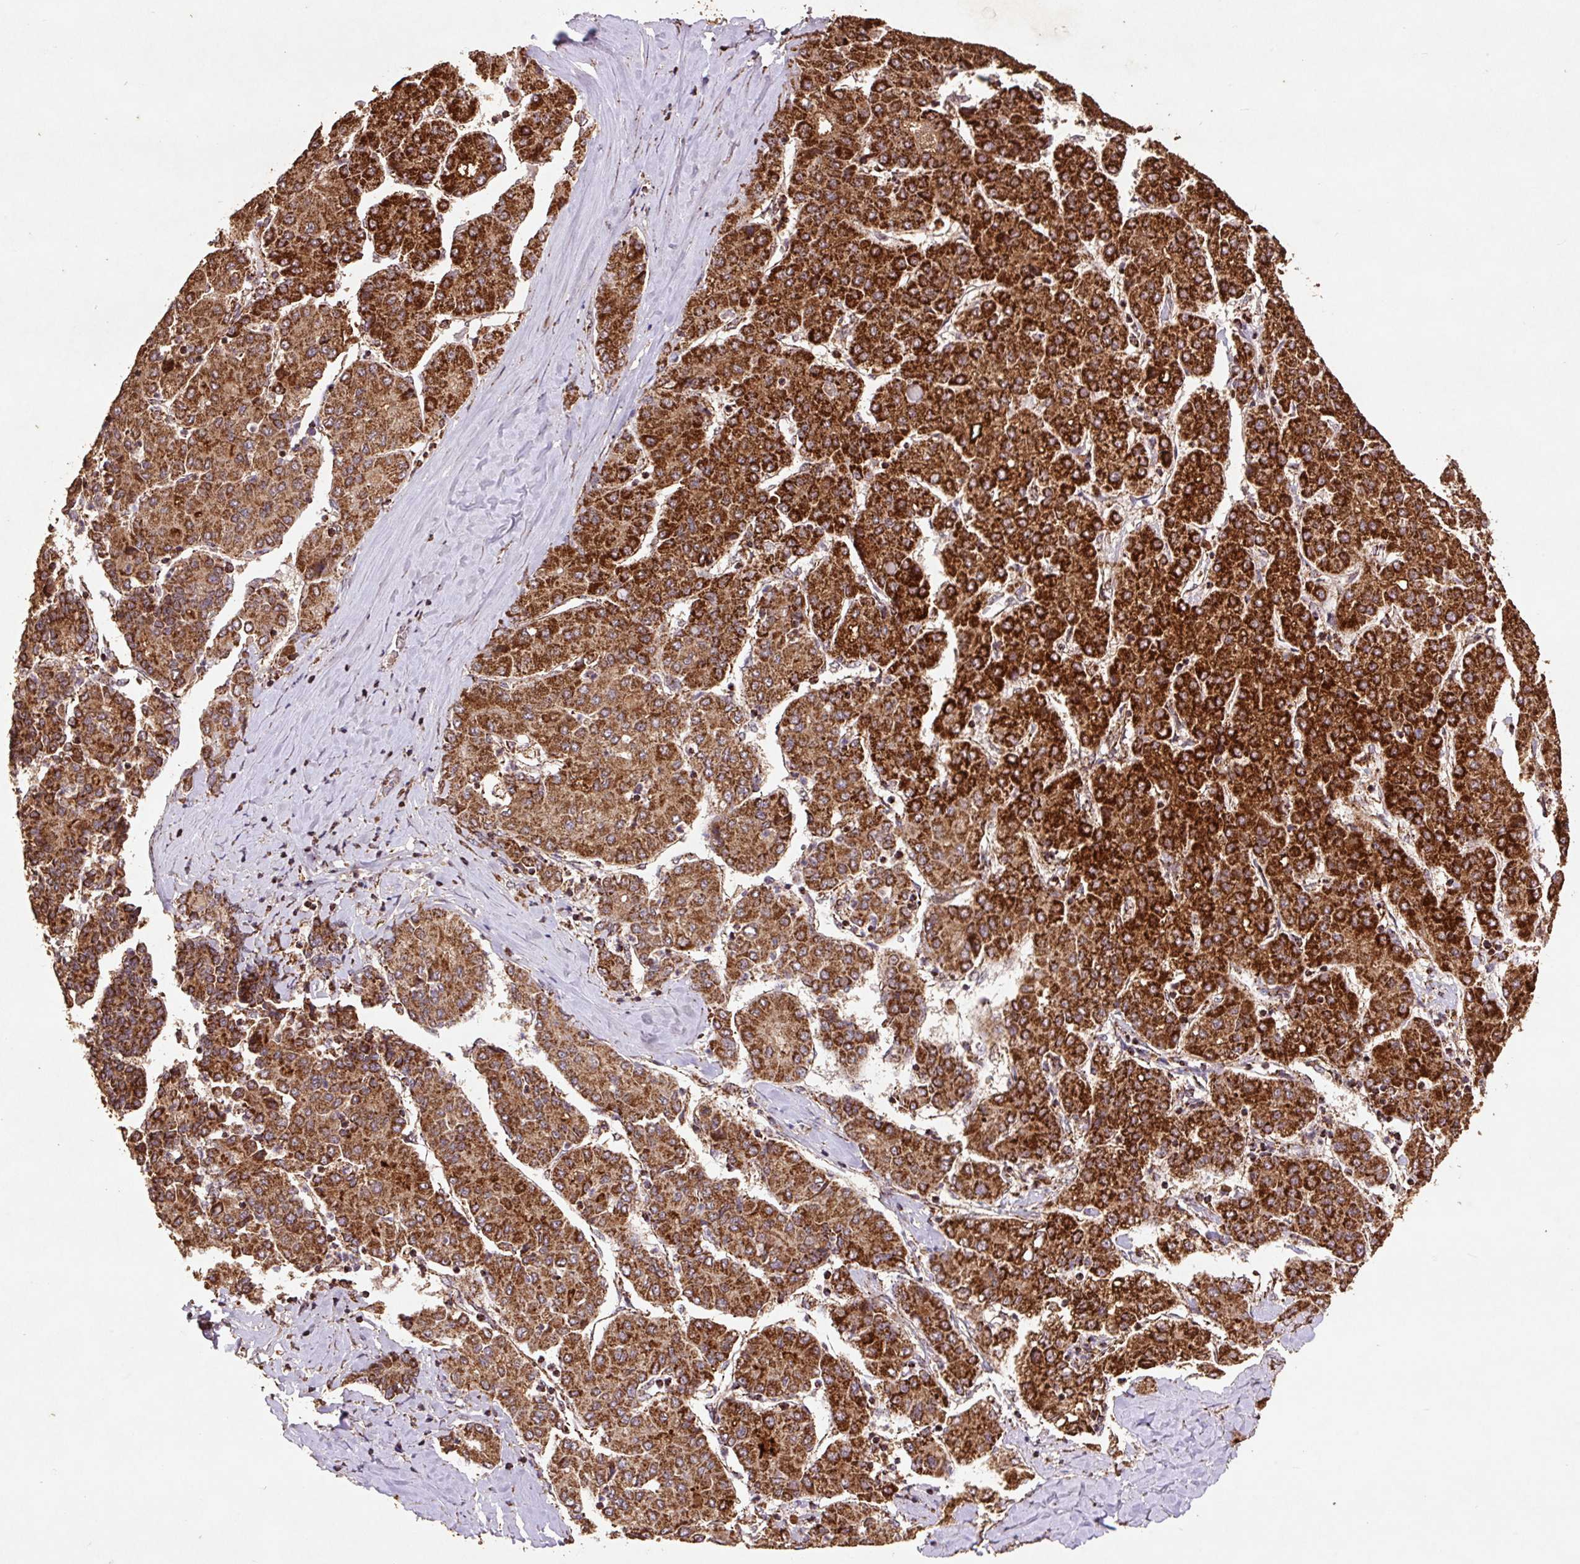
{"staining": {"intensity": "strong", "quantity": ">75%", "location": "cytoplasmic/membranous"}, "tissue": "liver cancer", "cell_type": "Tumor cells", "image_type": "cancer", "snomed": [{"axis": "morphology", "description": "Carcinoma, Hepatocellular, NOS"}, {"axis": "topography", "description": "Liver"}], "caption": "The photomicrograph demonstrates a brown stain indicating the presence of a protein in the cytoplasmic/membranous of tumor cells in liver hepatocellular carcinoma. (DAB = brown stain, brightfield microscopy at high magnification).", "gene": "ATP5F1A", "patient": {"sex": "male", "age": 65}}